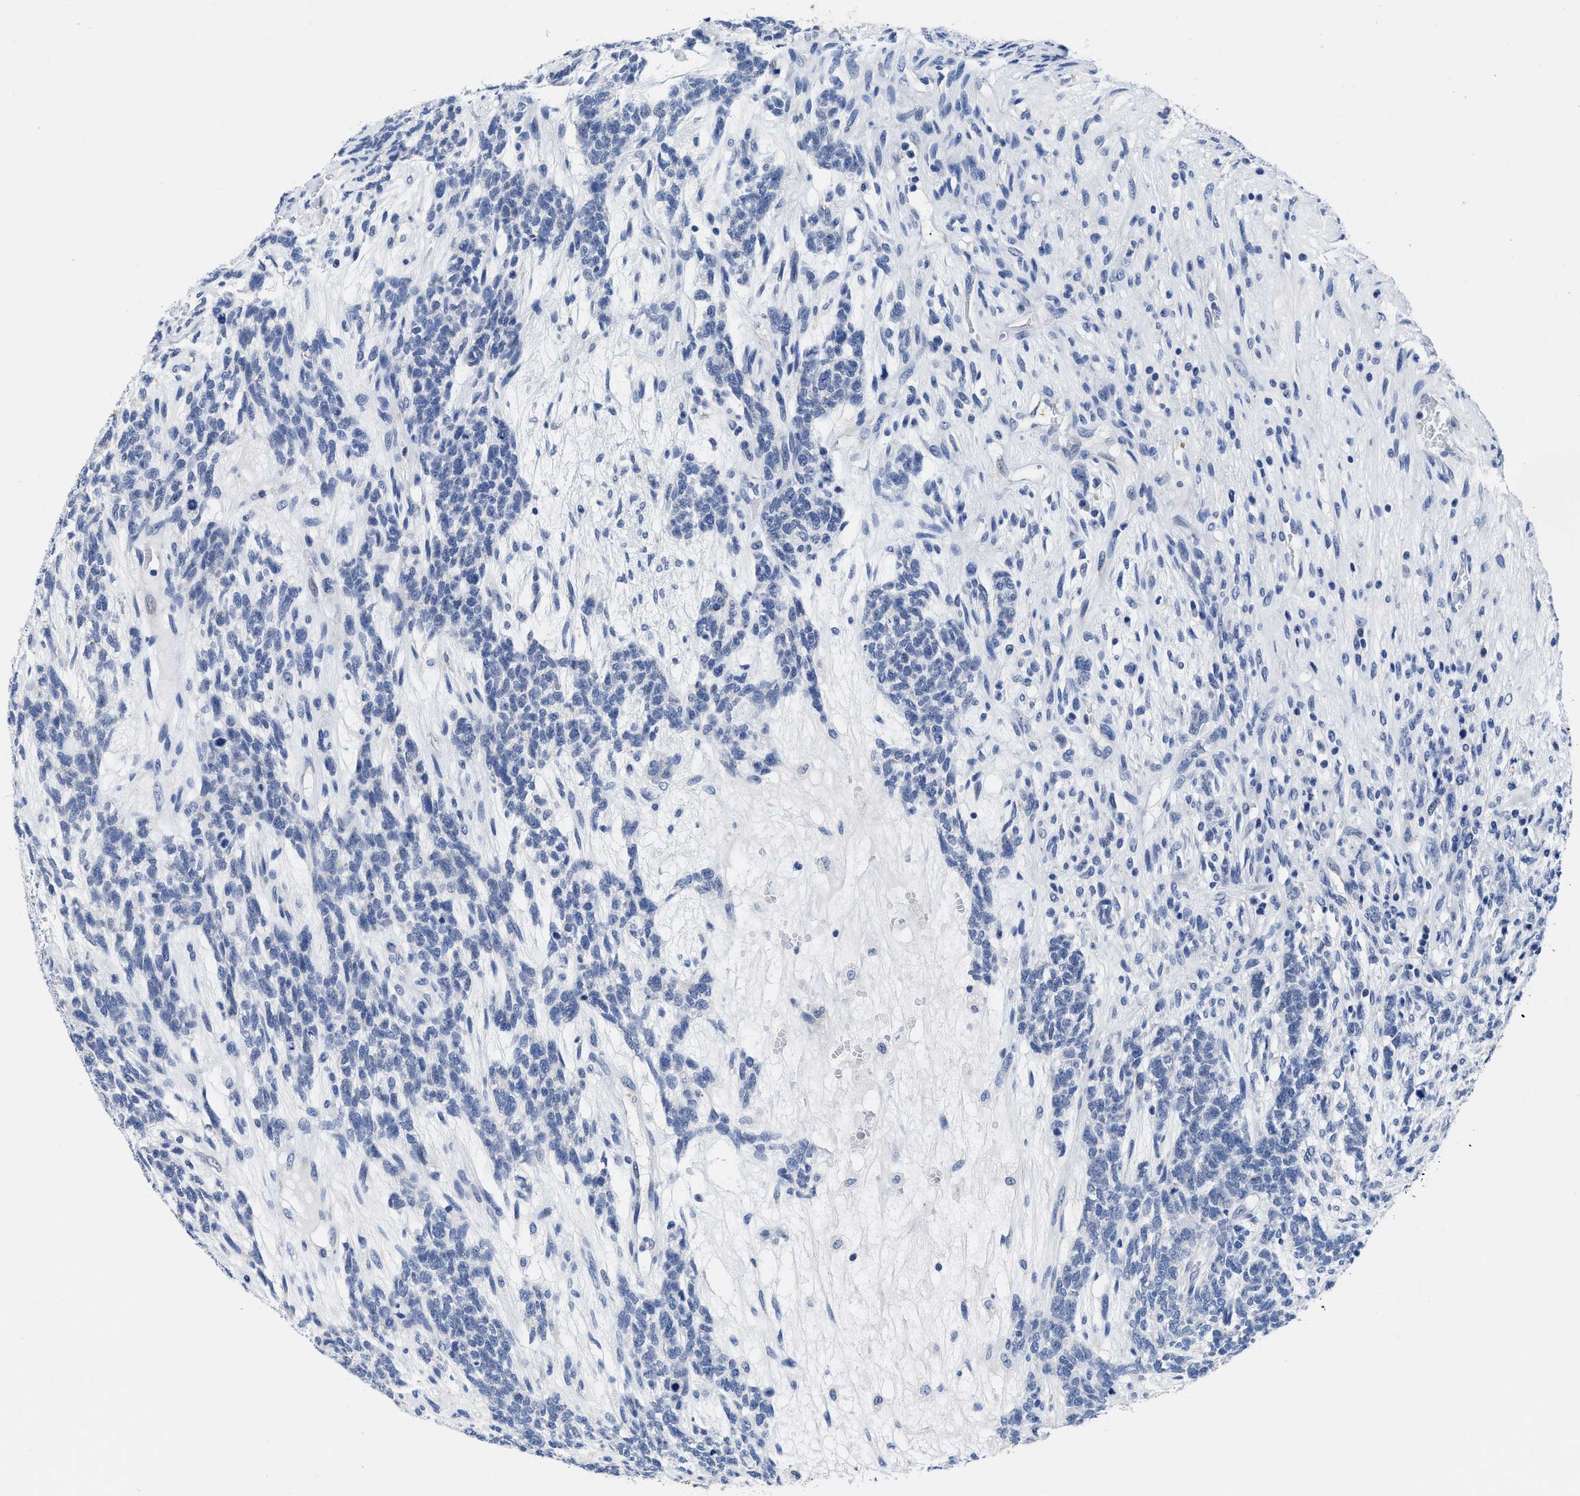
{"staining": {"intensity": "negative", "quantity": "none", "location": "none"}, "tissue": "testis cancer", "cell_type": "Tumor cells", "image_type": "cancer", "snomed": [{"axis": "morphology", "description": "Seminoma, NOS"}, {"axis": "topography", "description": "Testis"}], "caption": "Testis seminoma was stained to show a protein in brown. There is no significant positivity in tumor cells.", "gene": "HOOK1", "patient": {"sex": "male", "age": 28}}